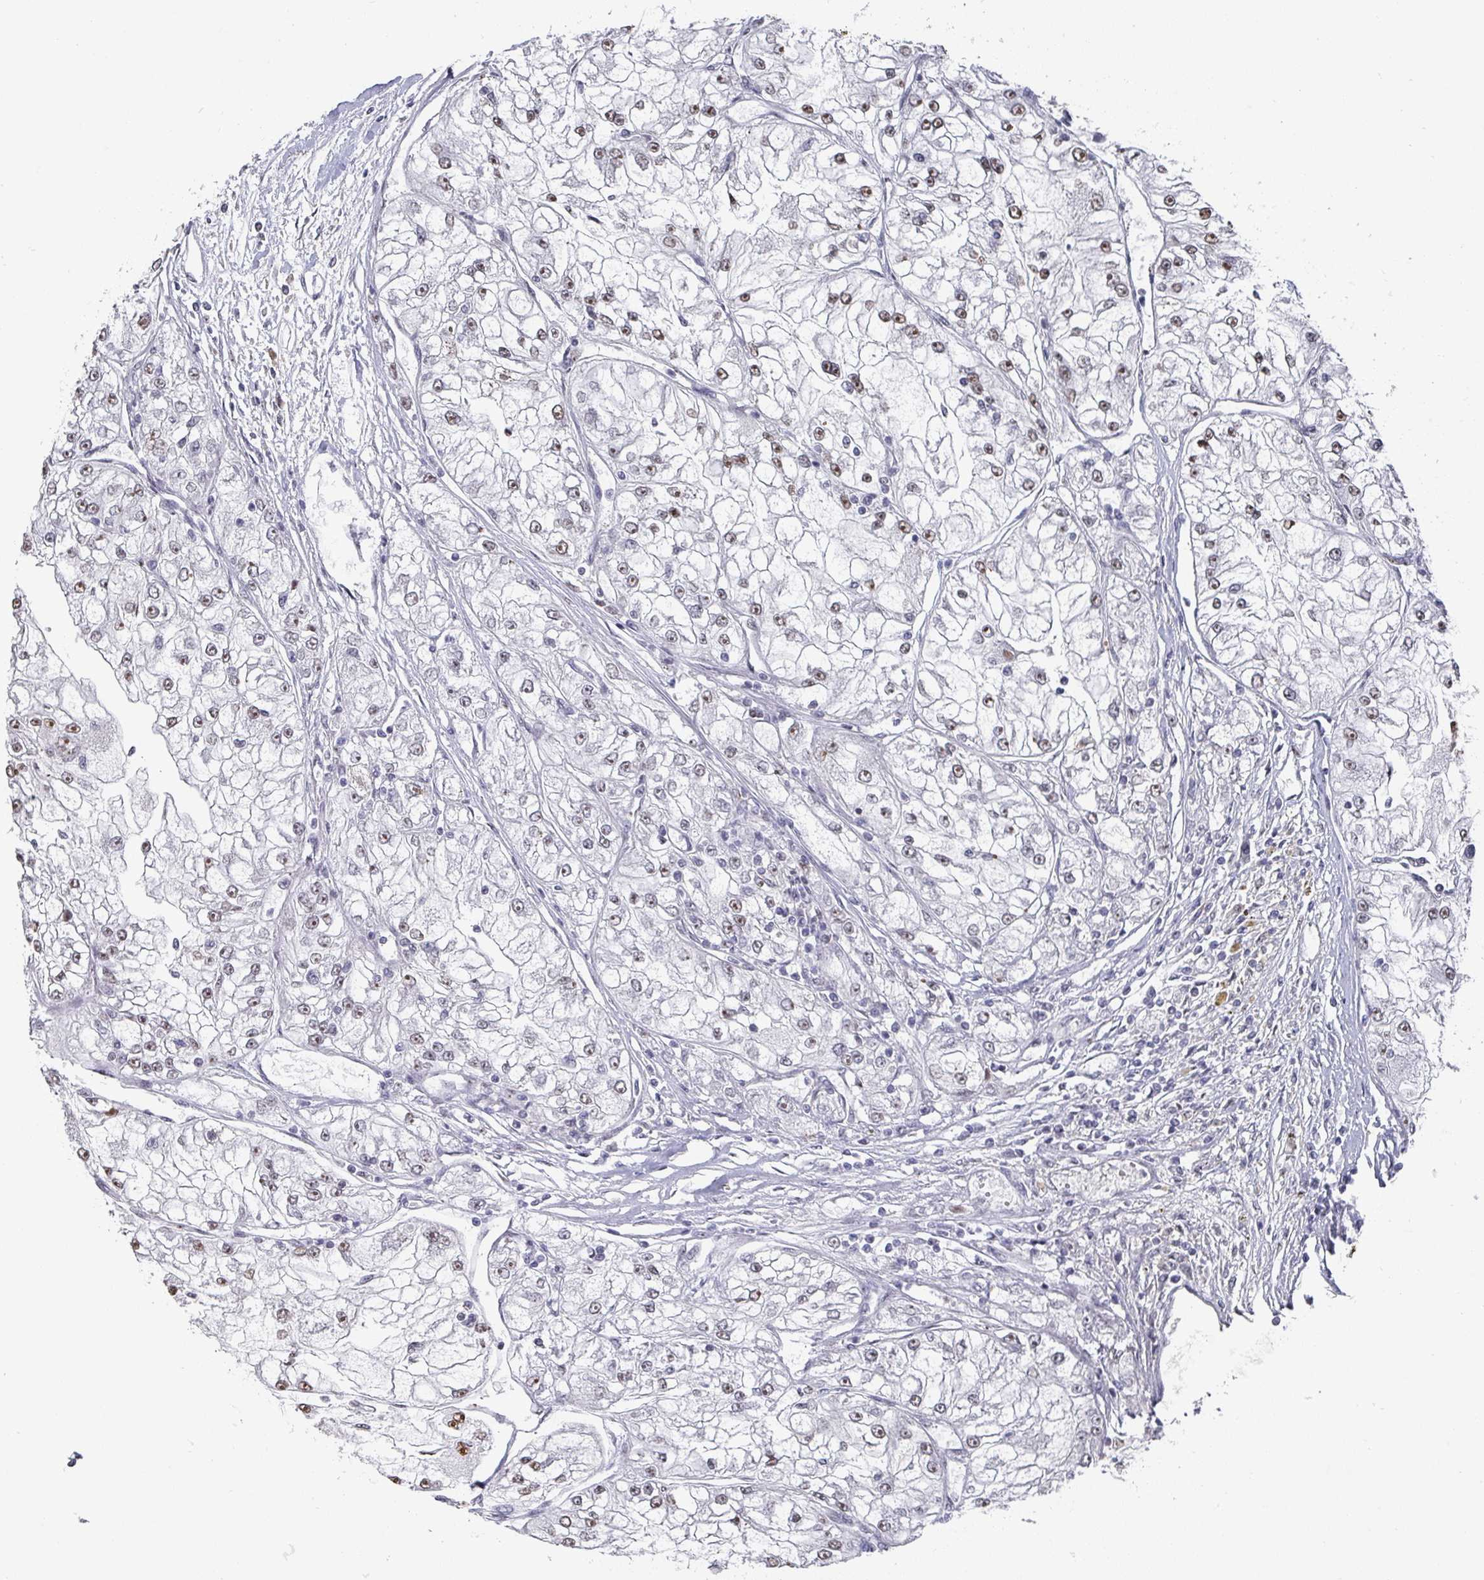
{"staining": {"intensity": "weak", "quantity": "25%-75%", "location": "nuclear"}, "tissue": "renal cancer", "cell_type": "Tumor cells", "image_type": "cancer", "snomed": [{"axis": "morphology", "description": "Adenocarcinoma, NOS"}, {"axis": "topography", "description": "Kidney"}], "caption": "A photomicrograph of renal adenocarcinoma stained for a protein exhibits weak nuclear brown staining in tumor cells.", "gene": "ZNF654", "patient": {"sex": "female", "age": 72}}